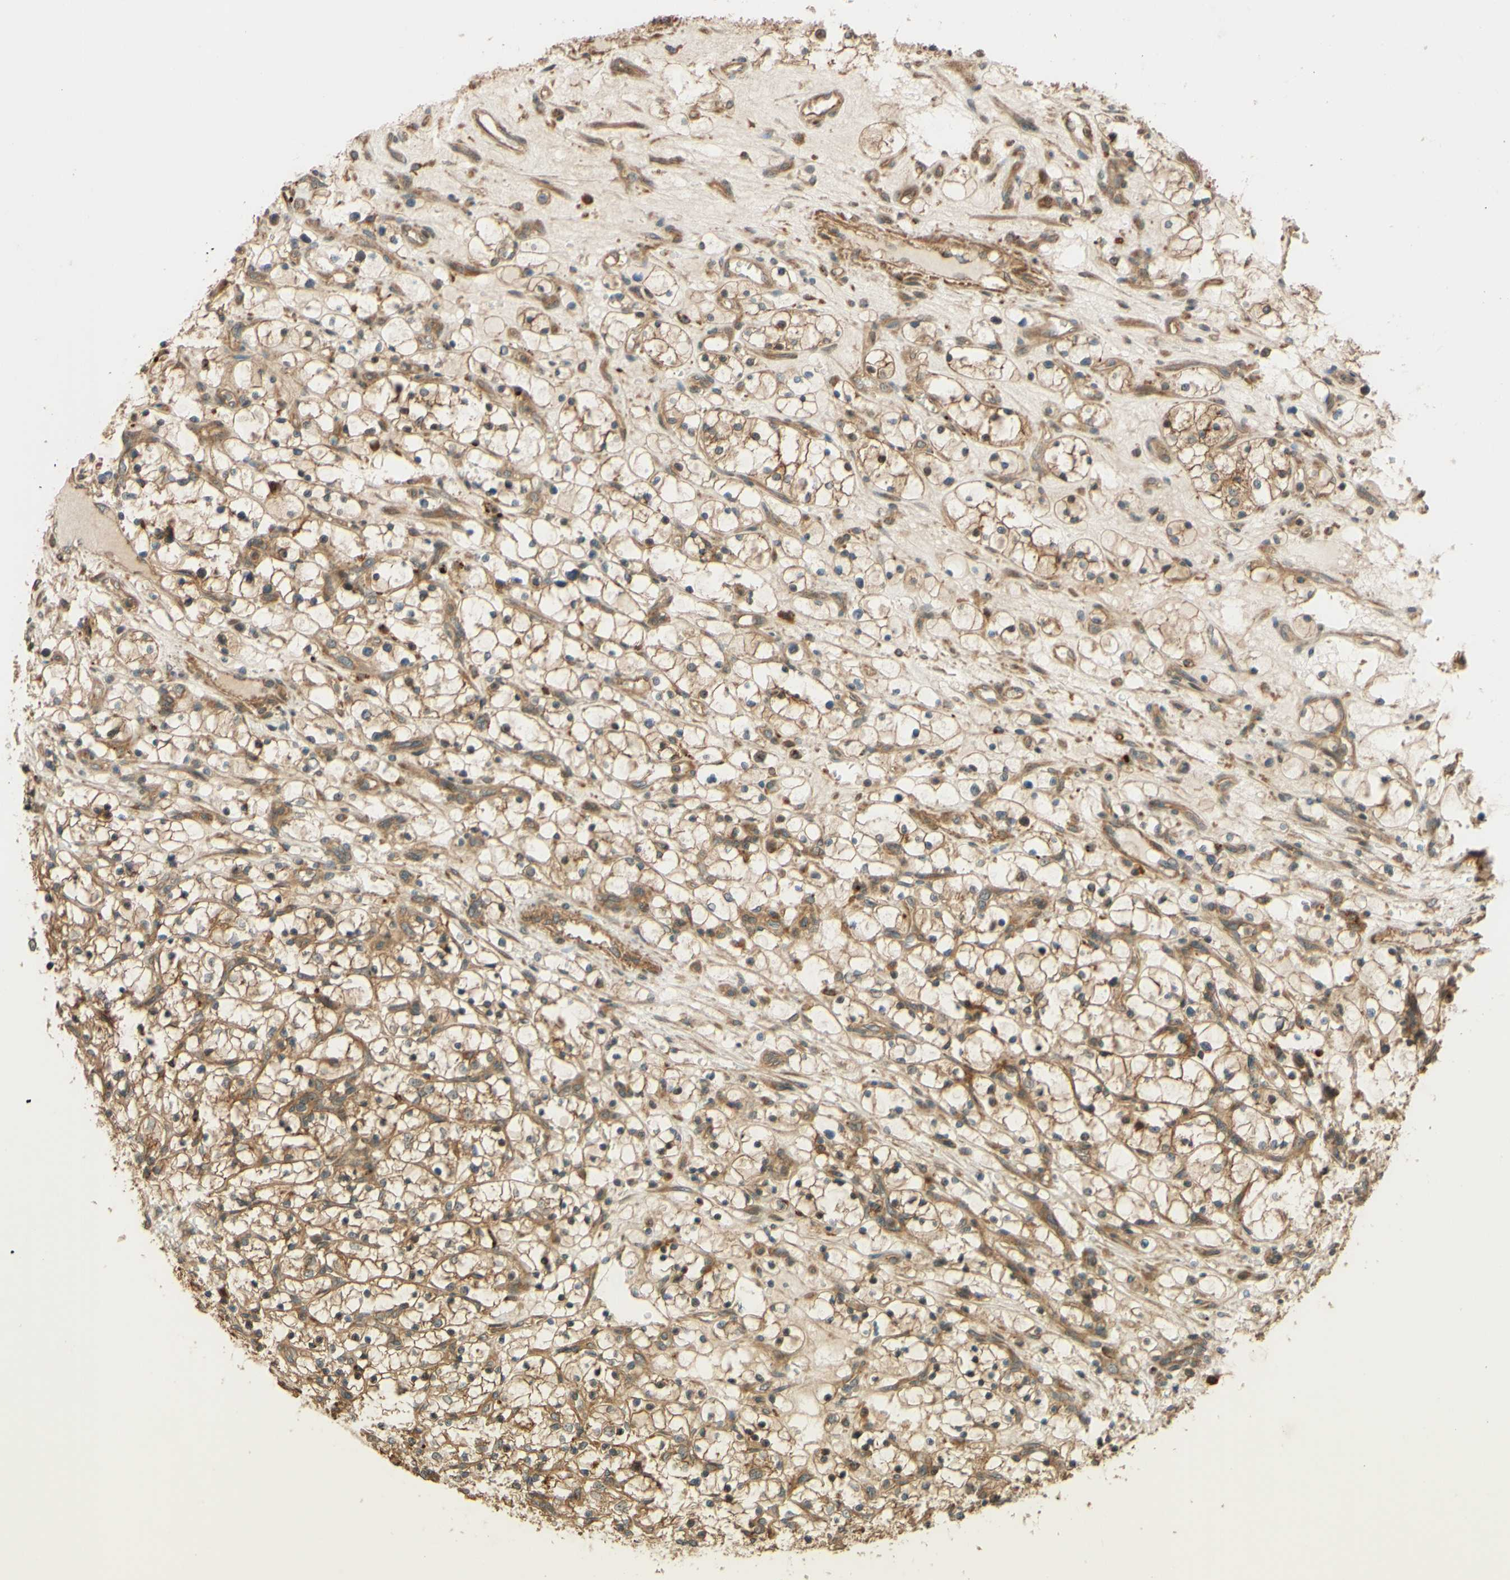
{"staining": {"intensity": "moderate", "quantity": ">75%", "location": "cytoplasmic/membranous"}, "tissue": "renal cancer", "cell_type": "Tumor cells", "image_type": "cancer", "snomed": [{"axis": "morphology", "description": "Adenocarcinoma, NOS"}, {"axis": "topography", "description": "Kidney"}], "caption": "Protein staining displays moderate cytoplasmic/membranous positivity in approximately >75% of tumor cells in renal adenocarcinoma. (brown staining indicates protein expression, while blue staining denotes nuclei).", "gene": "RNF19A", "patient": {"sex": "female", "age": 69}}